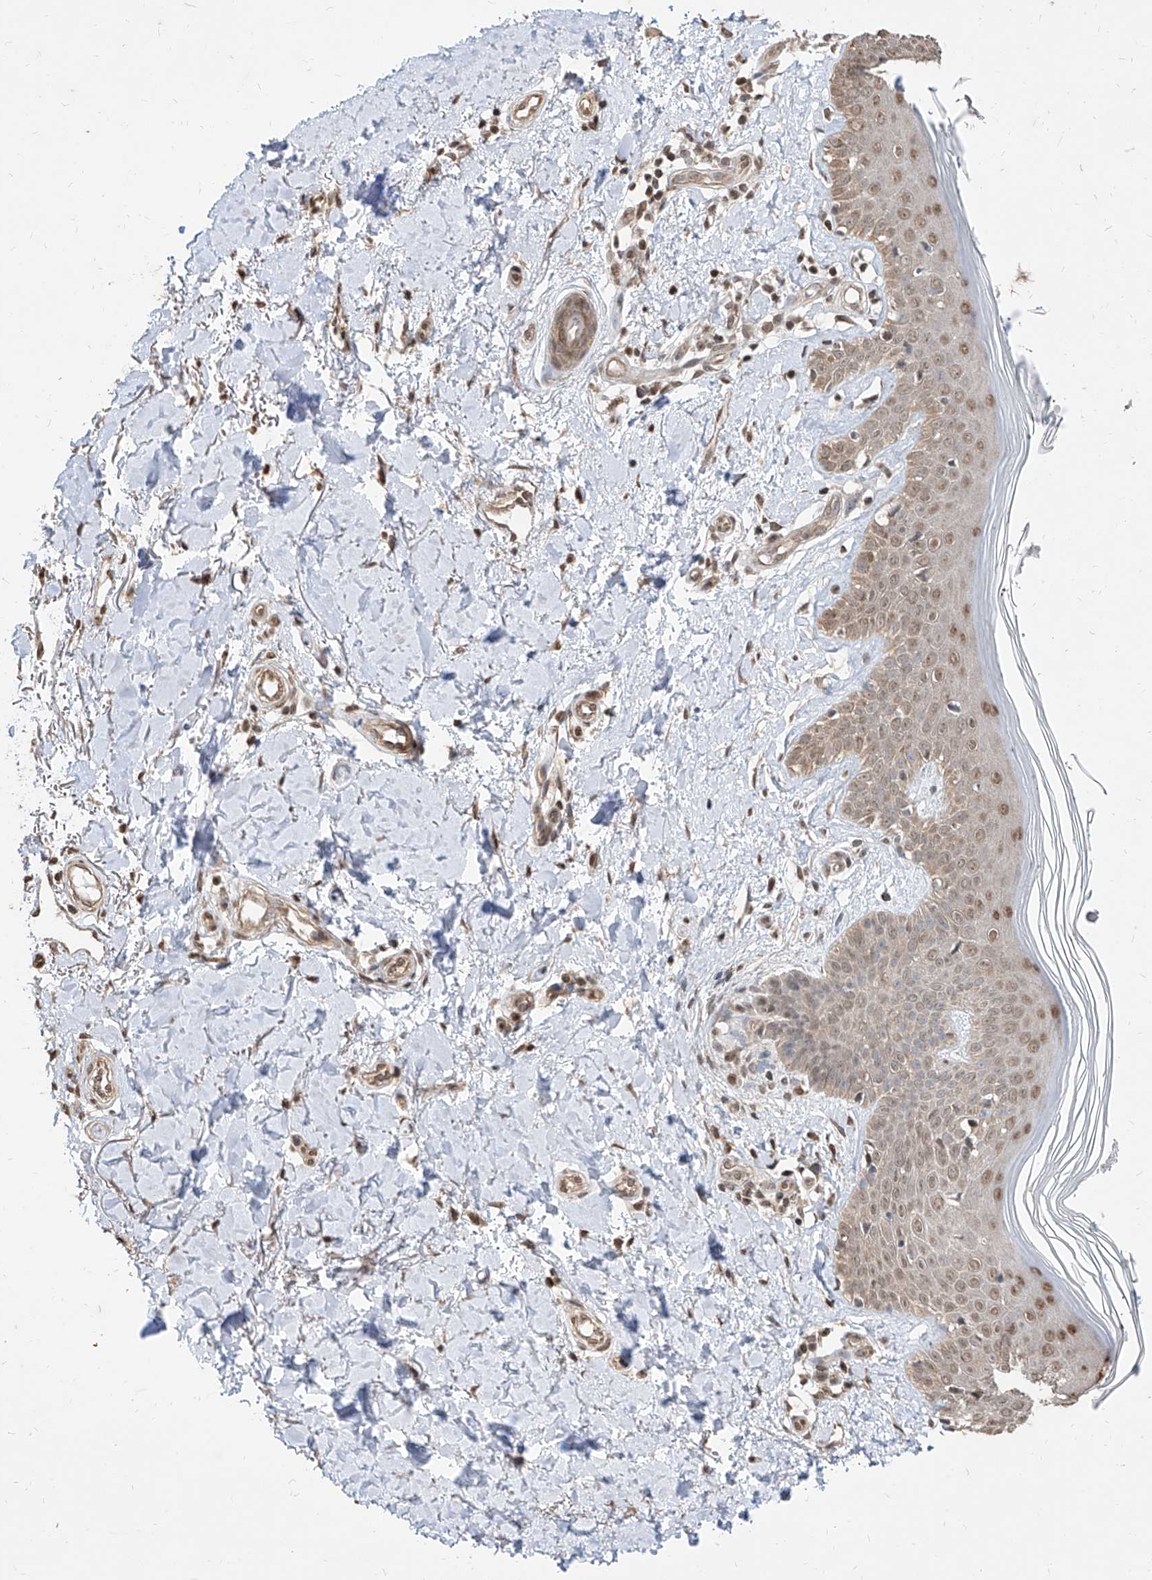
{"staining": {"intensity": "moderate", "quantity": "25%-75%", "location": "cytoplasmic/membranous"}, "tissue": "skin", "cell_type": "Fibroblasts", "image_type": "normal", "snomed": [{"axis": "morphology", "description": "Normal tissue, NOS"}, {"axis": "topography", "description": "Skin"}], "caption": "Immunohistochemistry (IHC) photomicrograph of benign skin stained for a protein (brown), which demonstrates medium levels of moderate cytoplasmic/membranous expression in about 25%-75% of fibroblasts.", "gene": "C8orf82", "patient": {"sex": "female", "age": 64}}